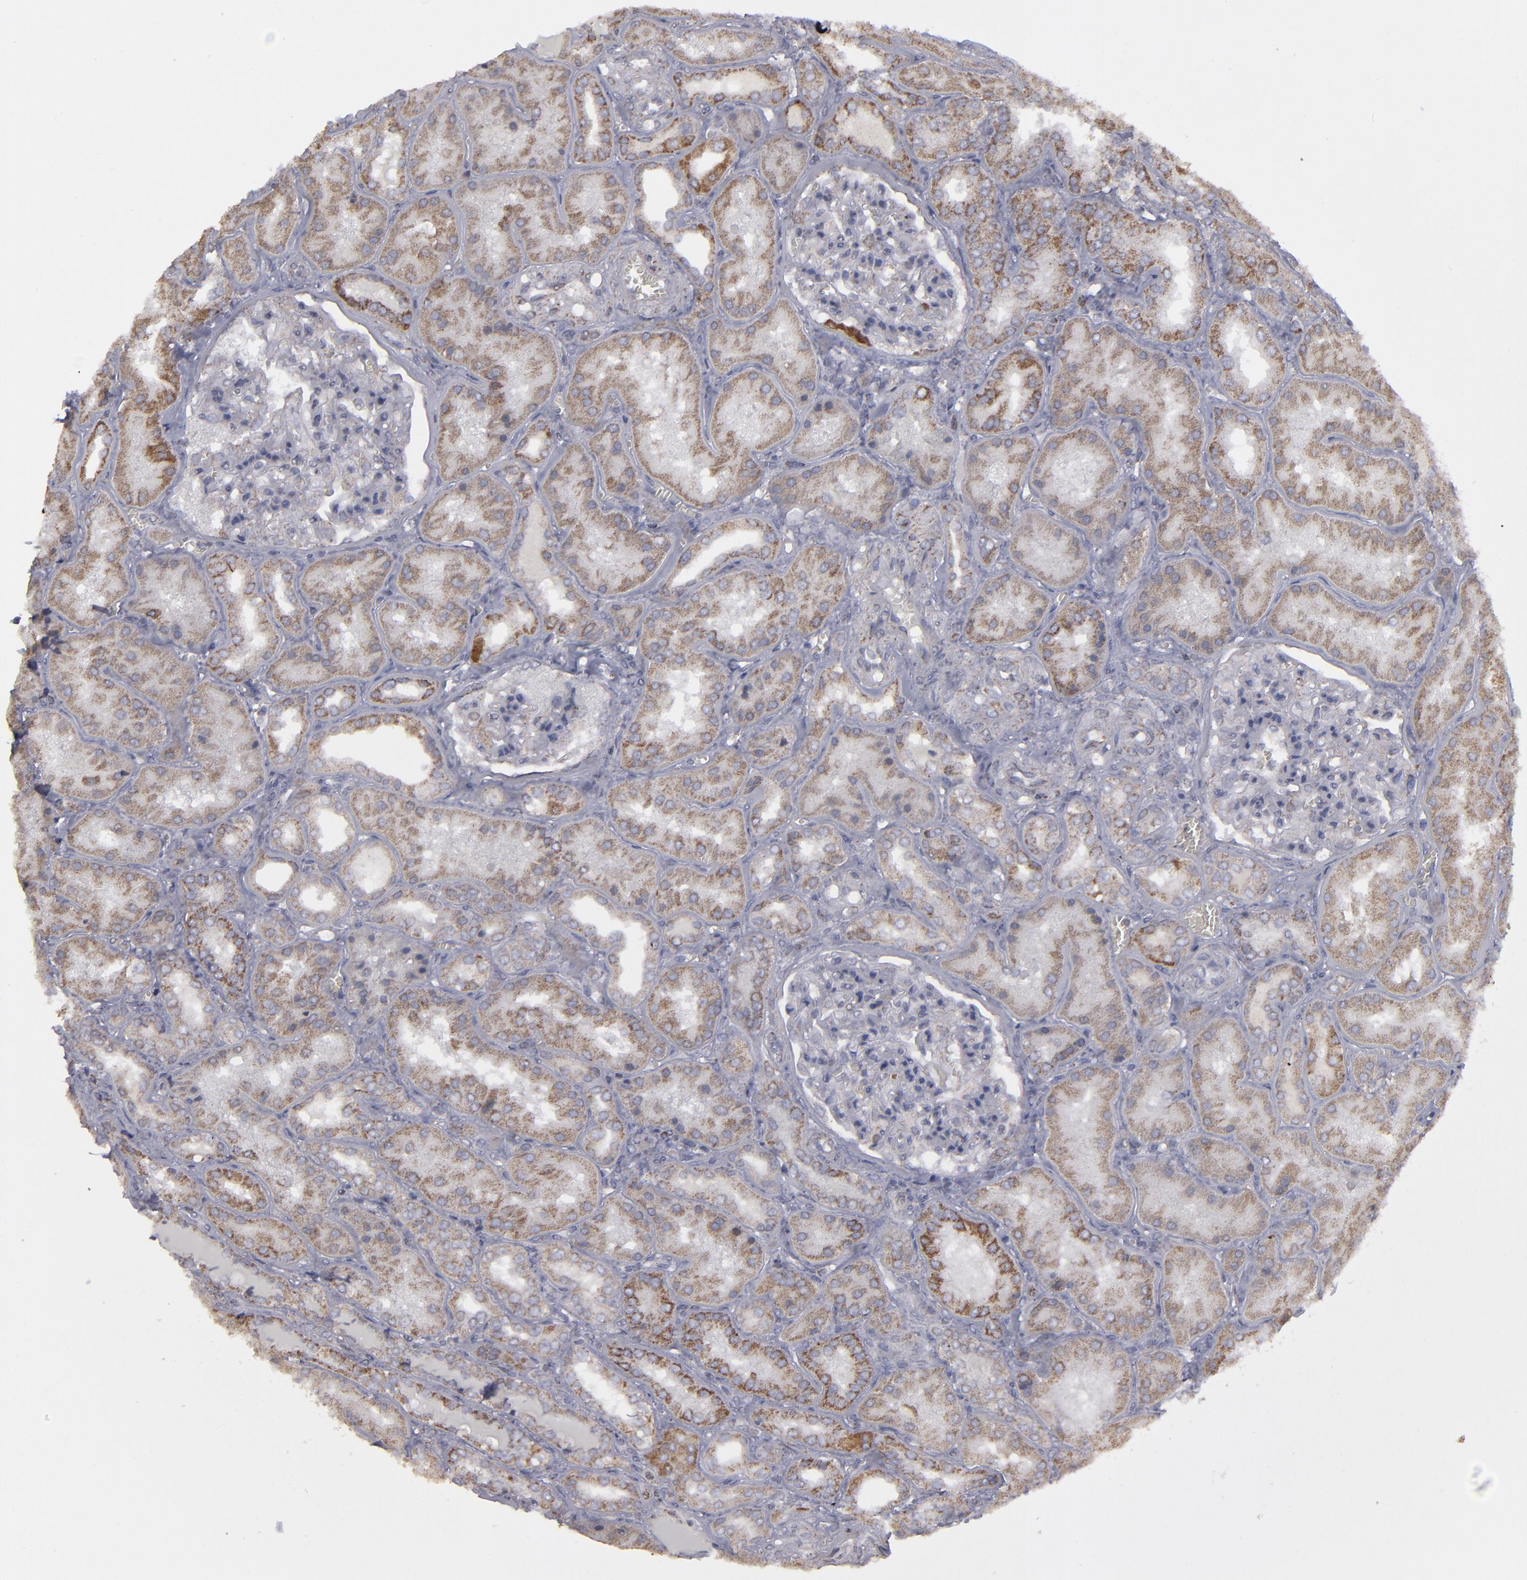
{"staining": {"intensity": "weak", "quantity": "<25%", "location": "cytoplasmic/membranous"}, "tissue": "kidney", "cell_type": "Cells in glomeruli", "image_type": "normal", "snomed": [{"axis": "morphology", "description": "Normal tissue, NOS"}, {"axis": "topography", "description": "Kidney"}], "caption": "Photomicrograph shows no protein expression in cells in glomeruli of unremarkable kidney.", "gene": "MYOM2", "patient": {"sex": "female", "age": 56}}